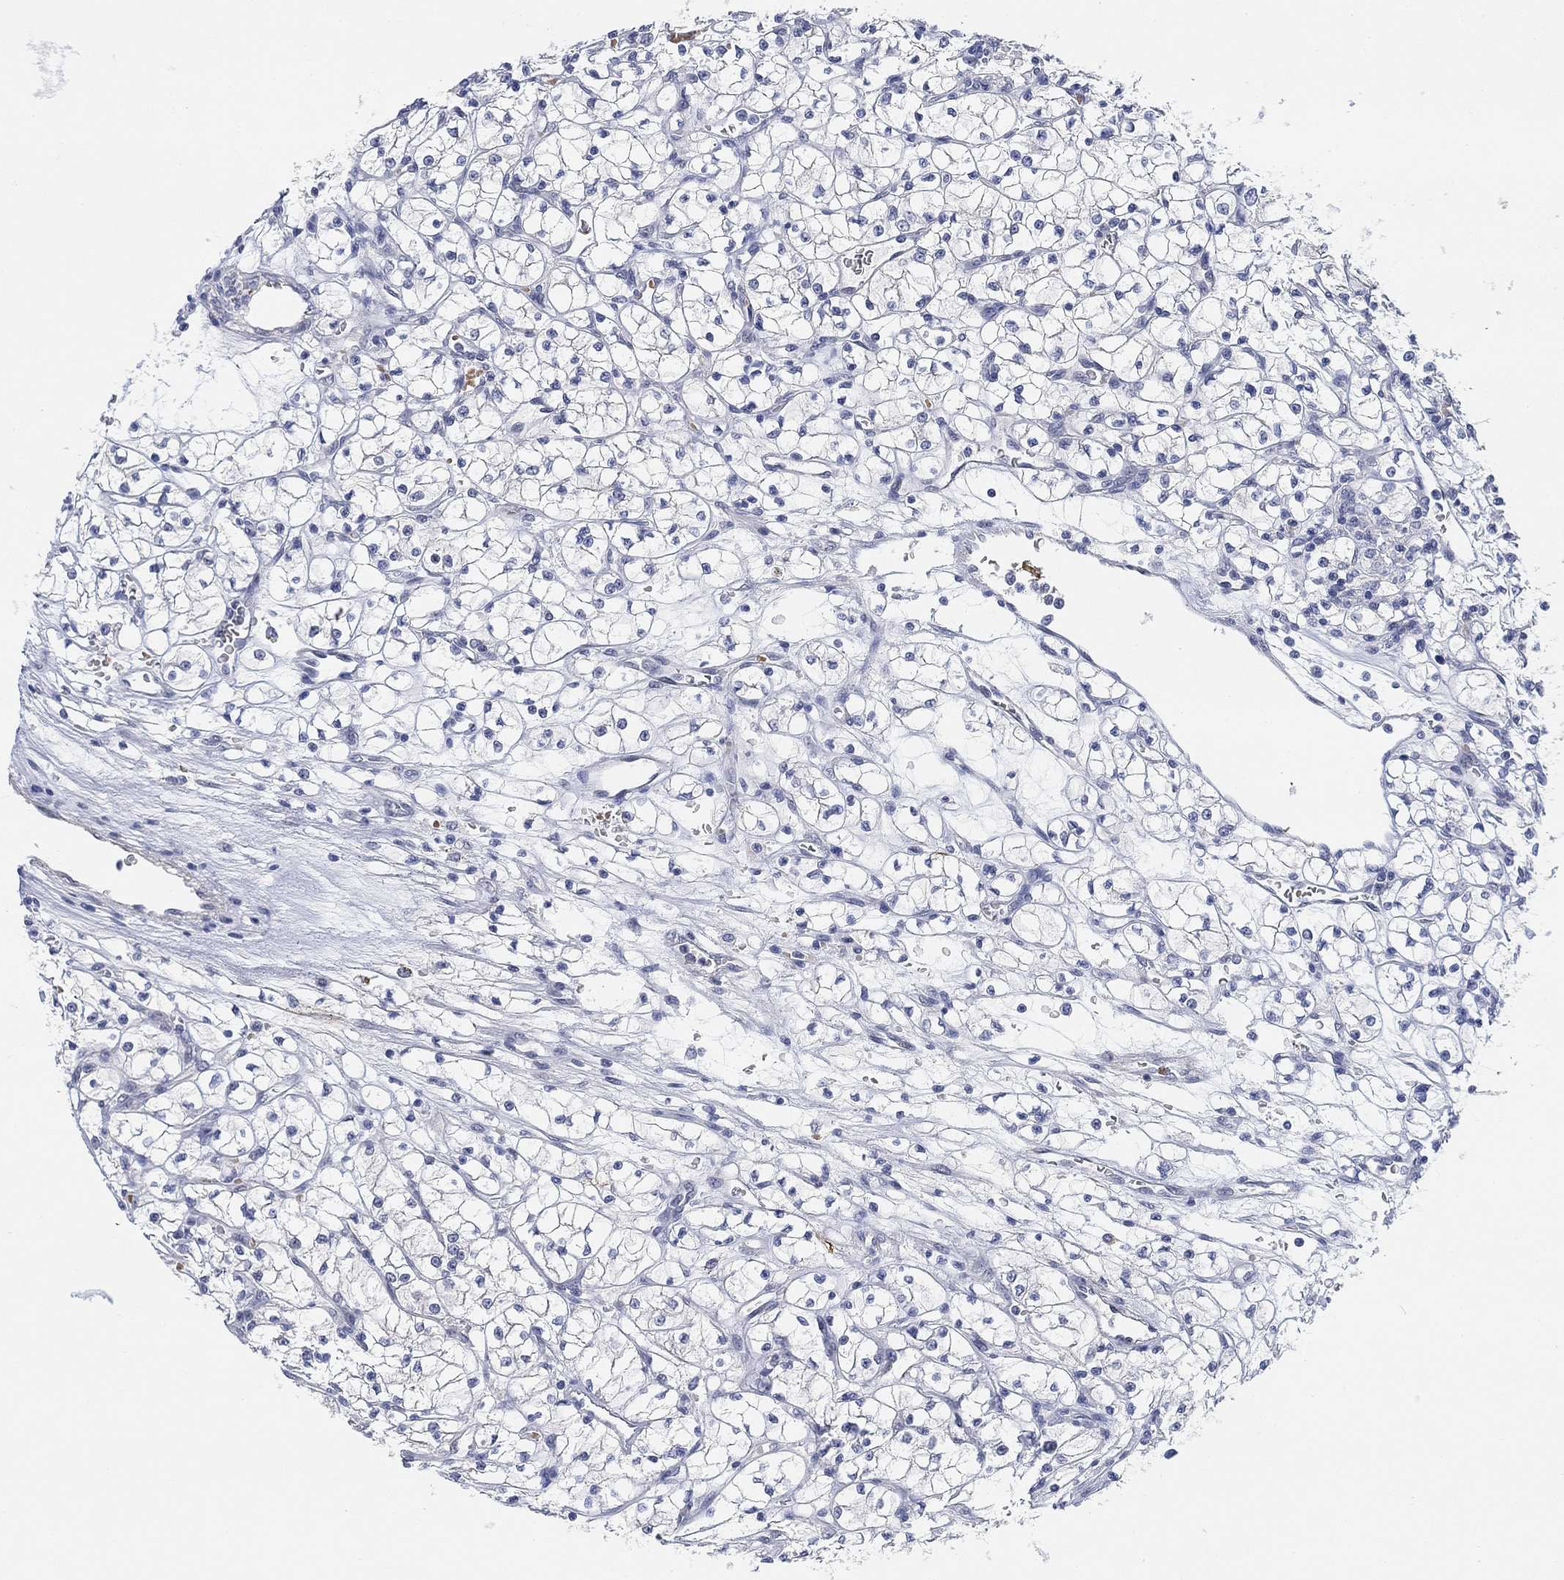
{"staining": {"intensity": "negative", "quantity": "none", "location": "none"}, "tissue": "renal cancer", "cell_type": "Tumor cells", "image_type": "cancer", "snomed": [{"axis": "morphology", "description": "Adenocarcinoma, NOS"}, {"axis": "topography", "description": "Kidney"}], "caption": "Renal cancer was stained to show a protein in brown. There is no significant expression in tumor cells. (DAB immunohistochemistry, high magnification).", "gene": "PAX6", "patient": {"sex": "female", "age": 64}}